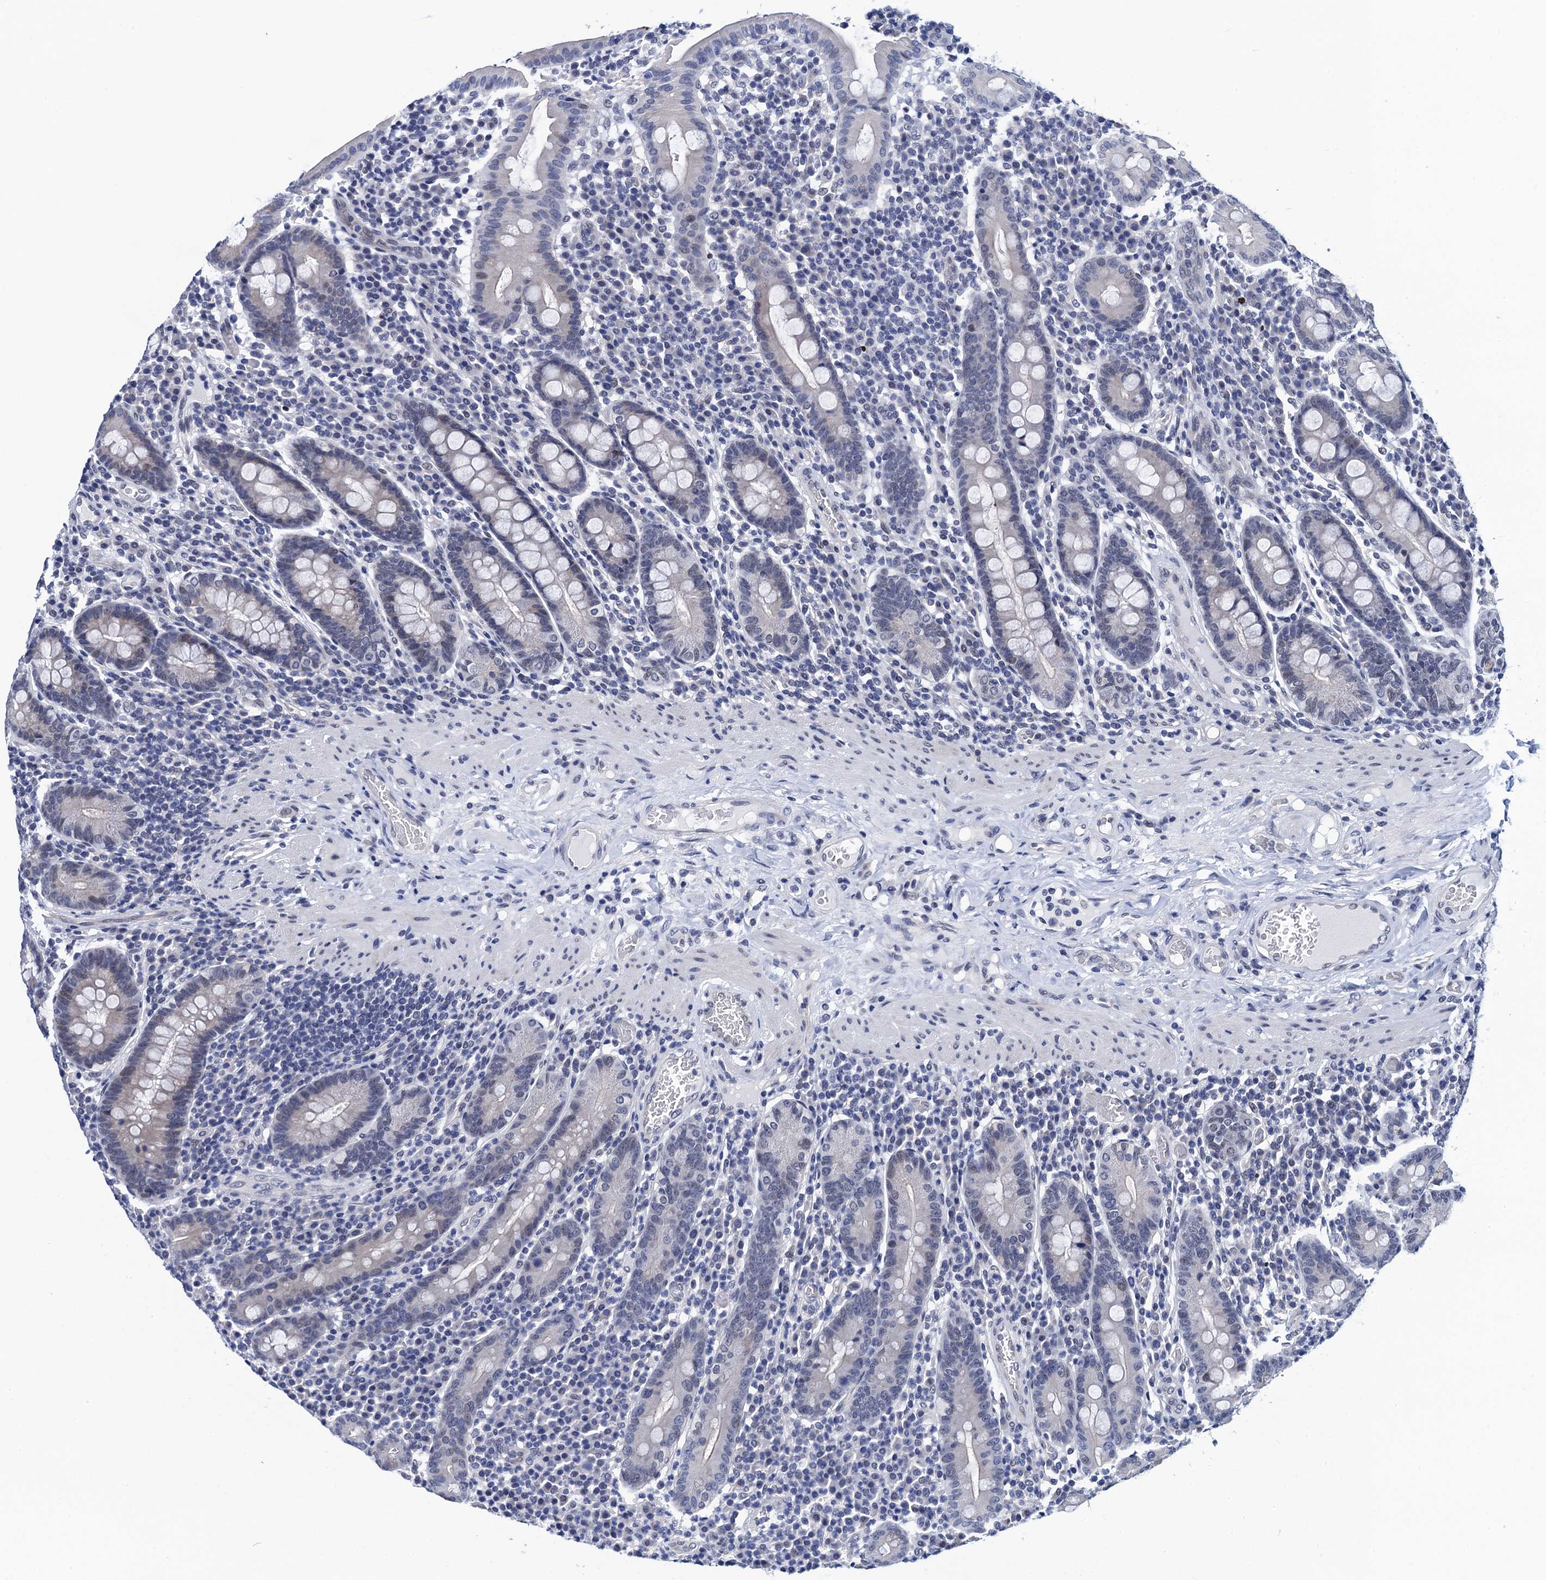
{"staining": {"intensity": "weak", "quantity": "<25%", "location": "cytoplasmic/membranous,nuclear"}, "tissue": "duodenum", "cell_type": "Glandular cells", "image_type": "normal", "snomed": [{"axis": "morphology", "description": "Normal tissue, NOS"}, {"axis": "morphology", "description": "Adenocarcinoma, NOS"}, {"axis": "topography", "description": "Pancreas"}, {"axis": "topography", "description": "Duodenum"}], "caption": "This is an immunohistochemistry (IHC) histopathology image of normal duodenum. There is no positivity in glandular cells.", "gene": "C16orf87", "patient": {"sex": "male", "age": 50}}